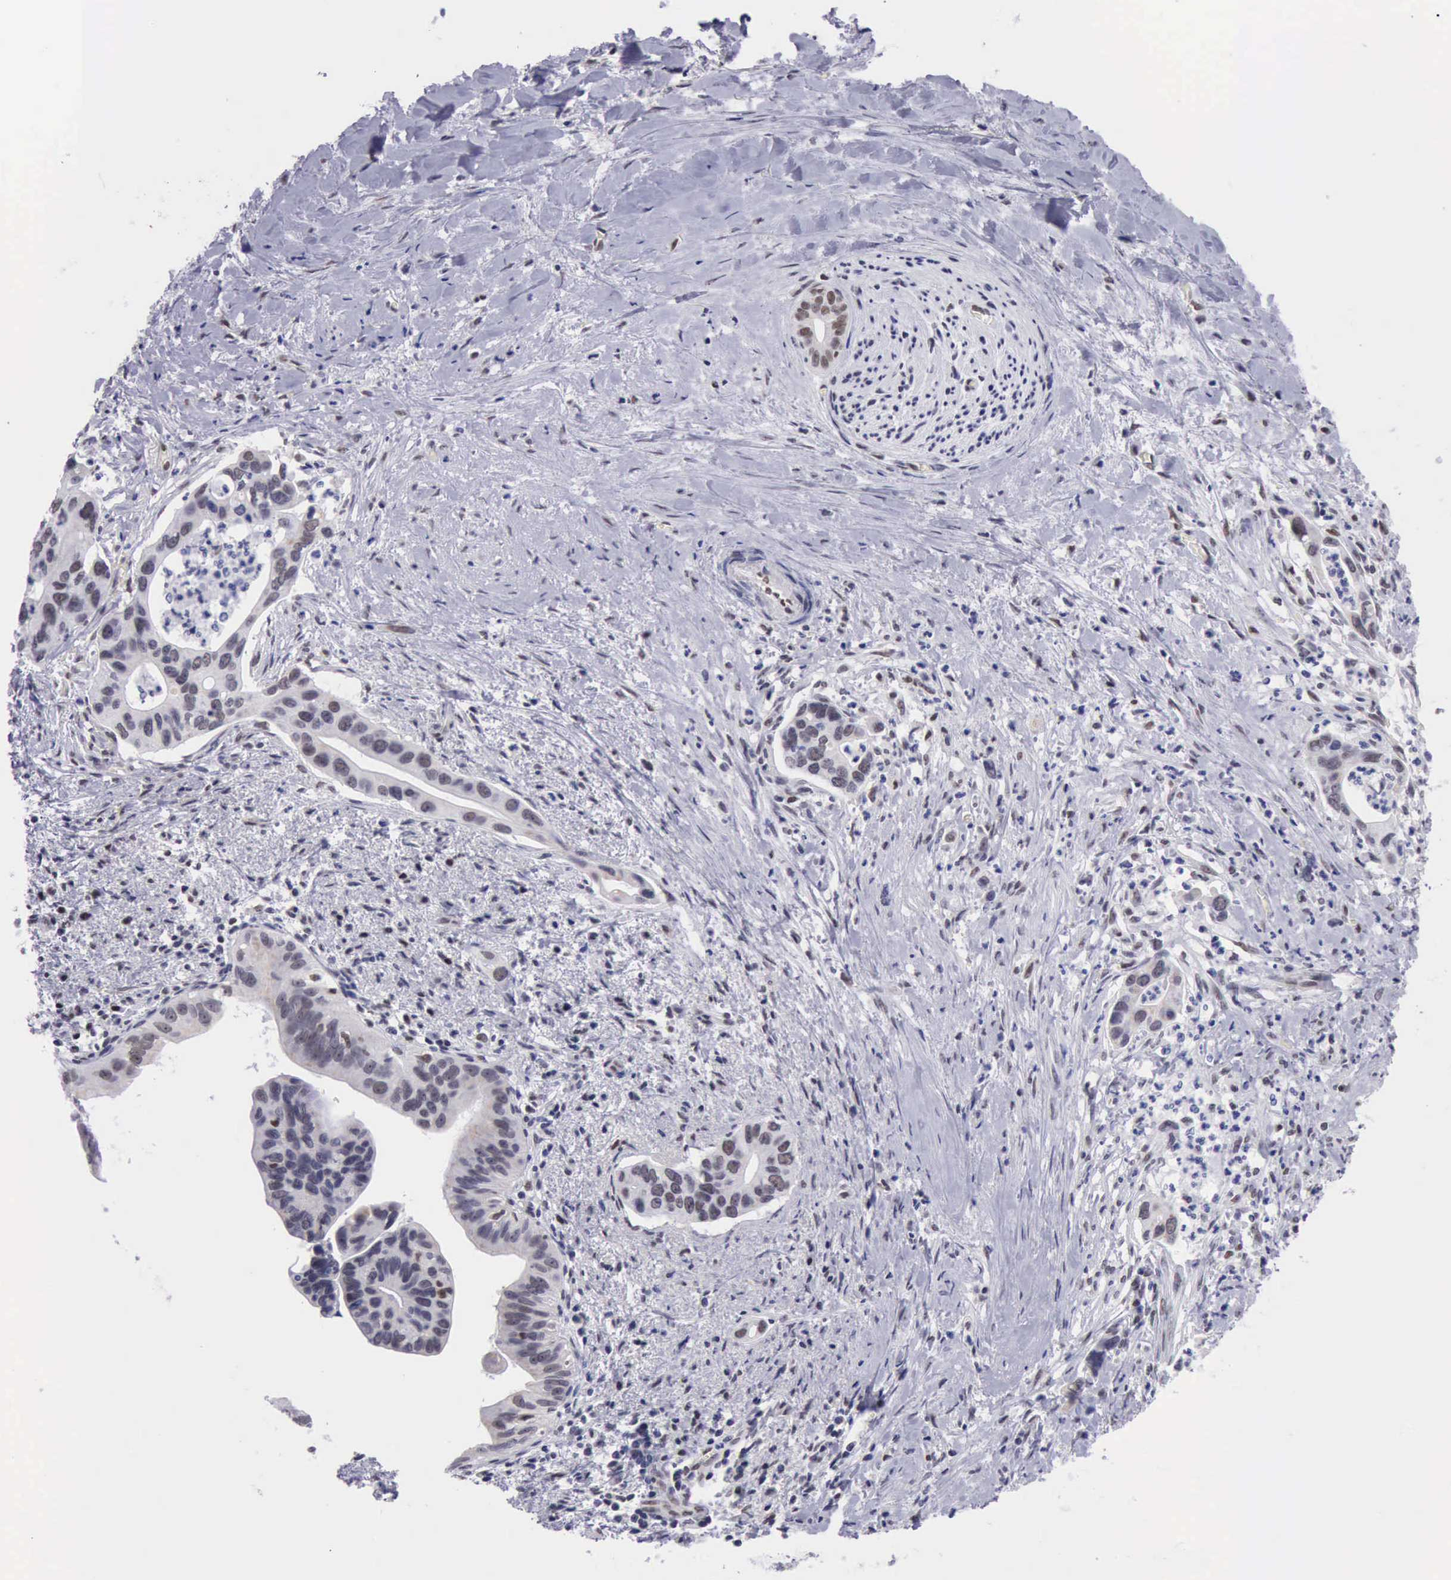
{"staining": {"intensity": "weak", "quantity": "25%-75%", "location": "cytoplasmic/membranous"}, "tissue": "liver cancer", "cell_type": "Tumor cells", "image_type": "cancer", "snomed": [{"axis": "morphology", "description": "Cholangiocarcinoma"}, {"axis": "topography", "description": "Liver"}], "caption": "Weak cytoplasmic/membranous expression is present in about 25%-75% of tumor cells in liver cancer (cholangiocarcinoma). The staining was performed using DAB (3,3'-diaminobenzidine), with brown indicating positive protein expression. Nuclei are stained blue with hematoxylin.", "gene": "ERCC4", "patient": {"sex": "female", "age": 65}}